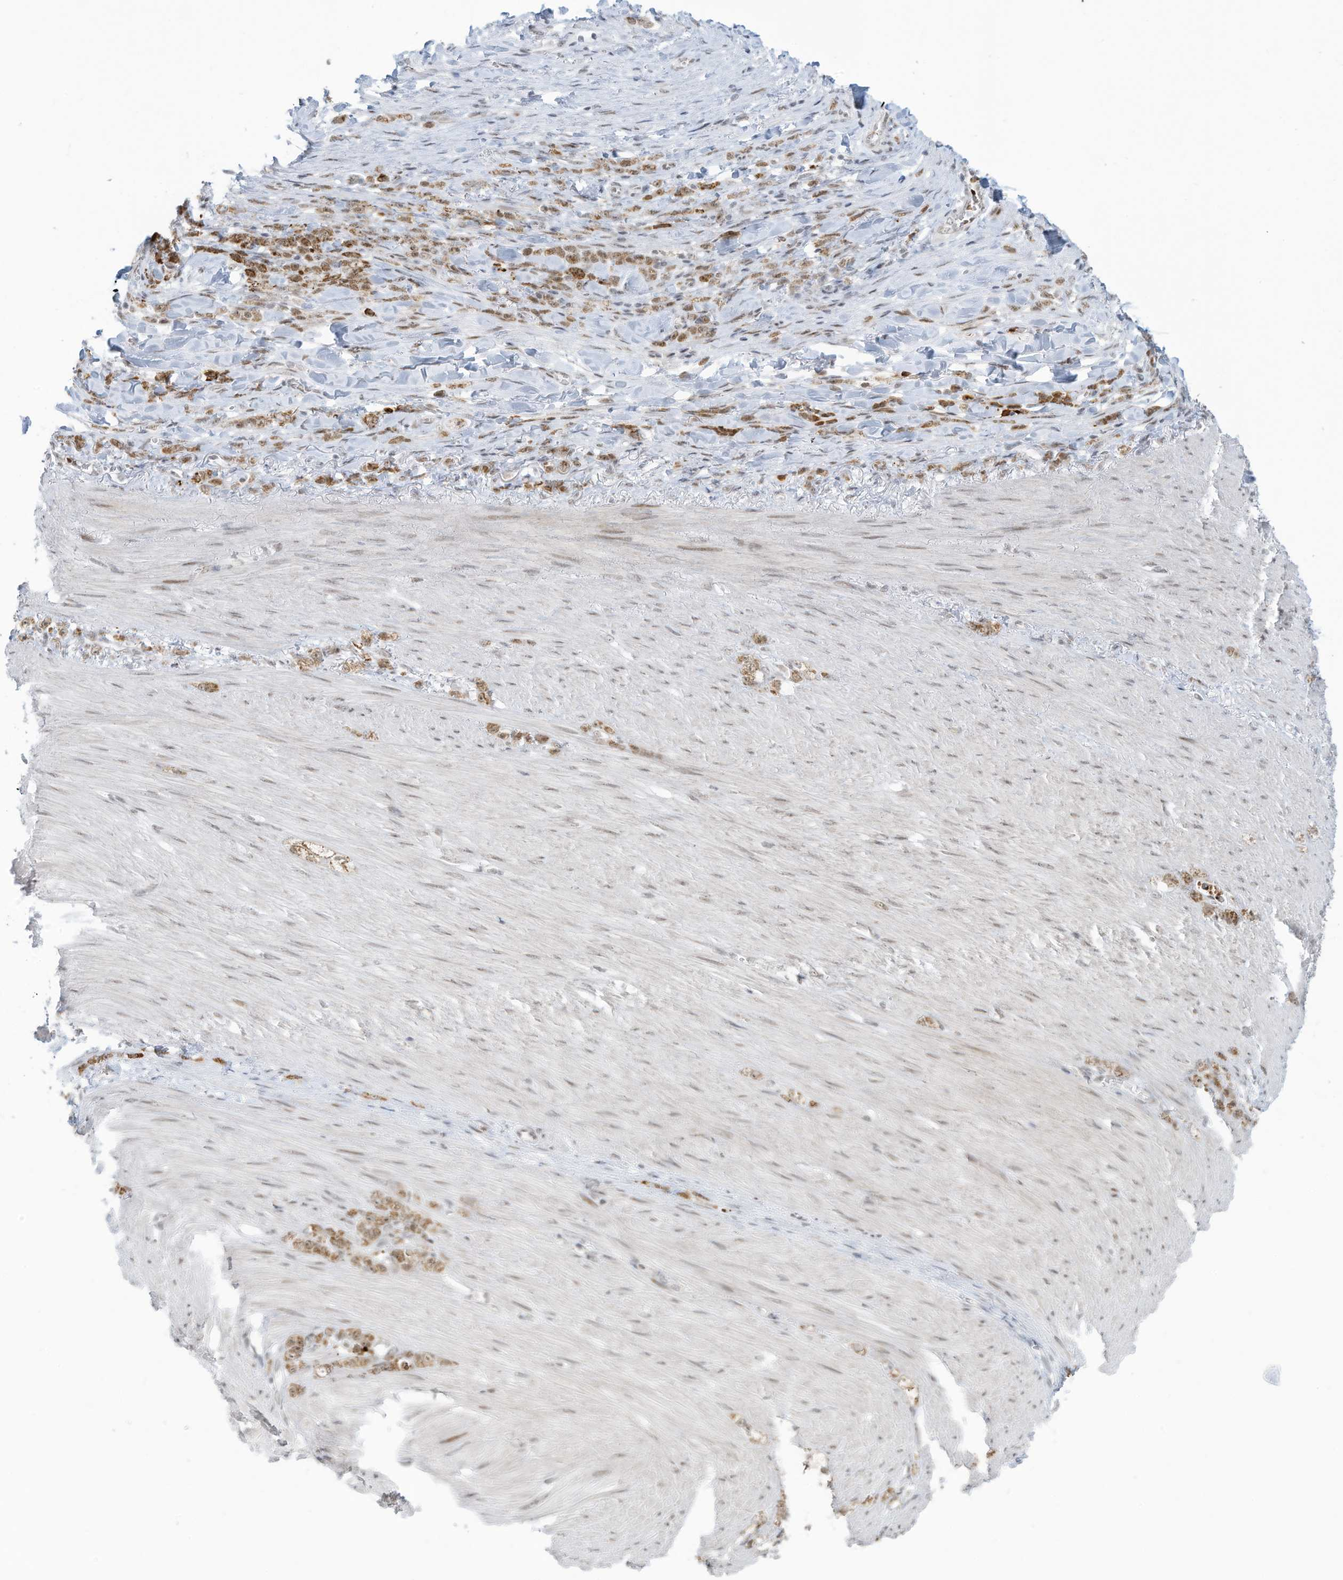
{"staining": {"intensity": "moderate", "quantity": ">75%", "location": "cytoplasmic/membranous,nuclear"}, "tissue": "stomach cancer", "cell_type": "Tumor cells", "image_type": "cancer", "snomed": [{"axis": "morphology", "description": "Normal tissue, NOS"}, {"axis": "morphology", "description": "Adenocarcinoma, NOS"}, {"axis": "topography", "description": "Stomach"}], "caption": "Protein staining of adenocarcinoma (stomach) tissue displays moderate cytoplasmic/membranous and nuclear positivity in approximately >75% of tumor cells.", "gene": "ECT2L", "patient": {"sex": "male", "age": 82}}